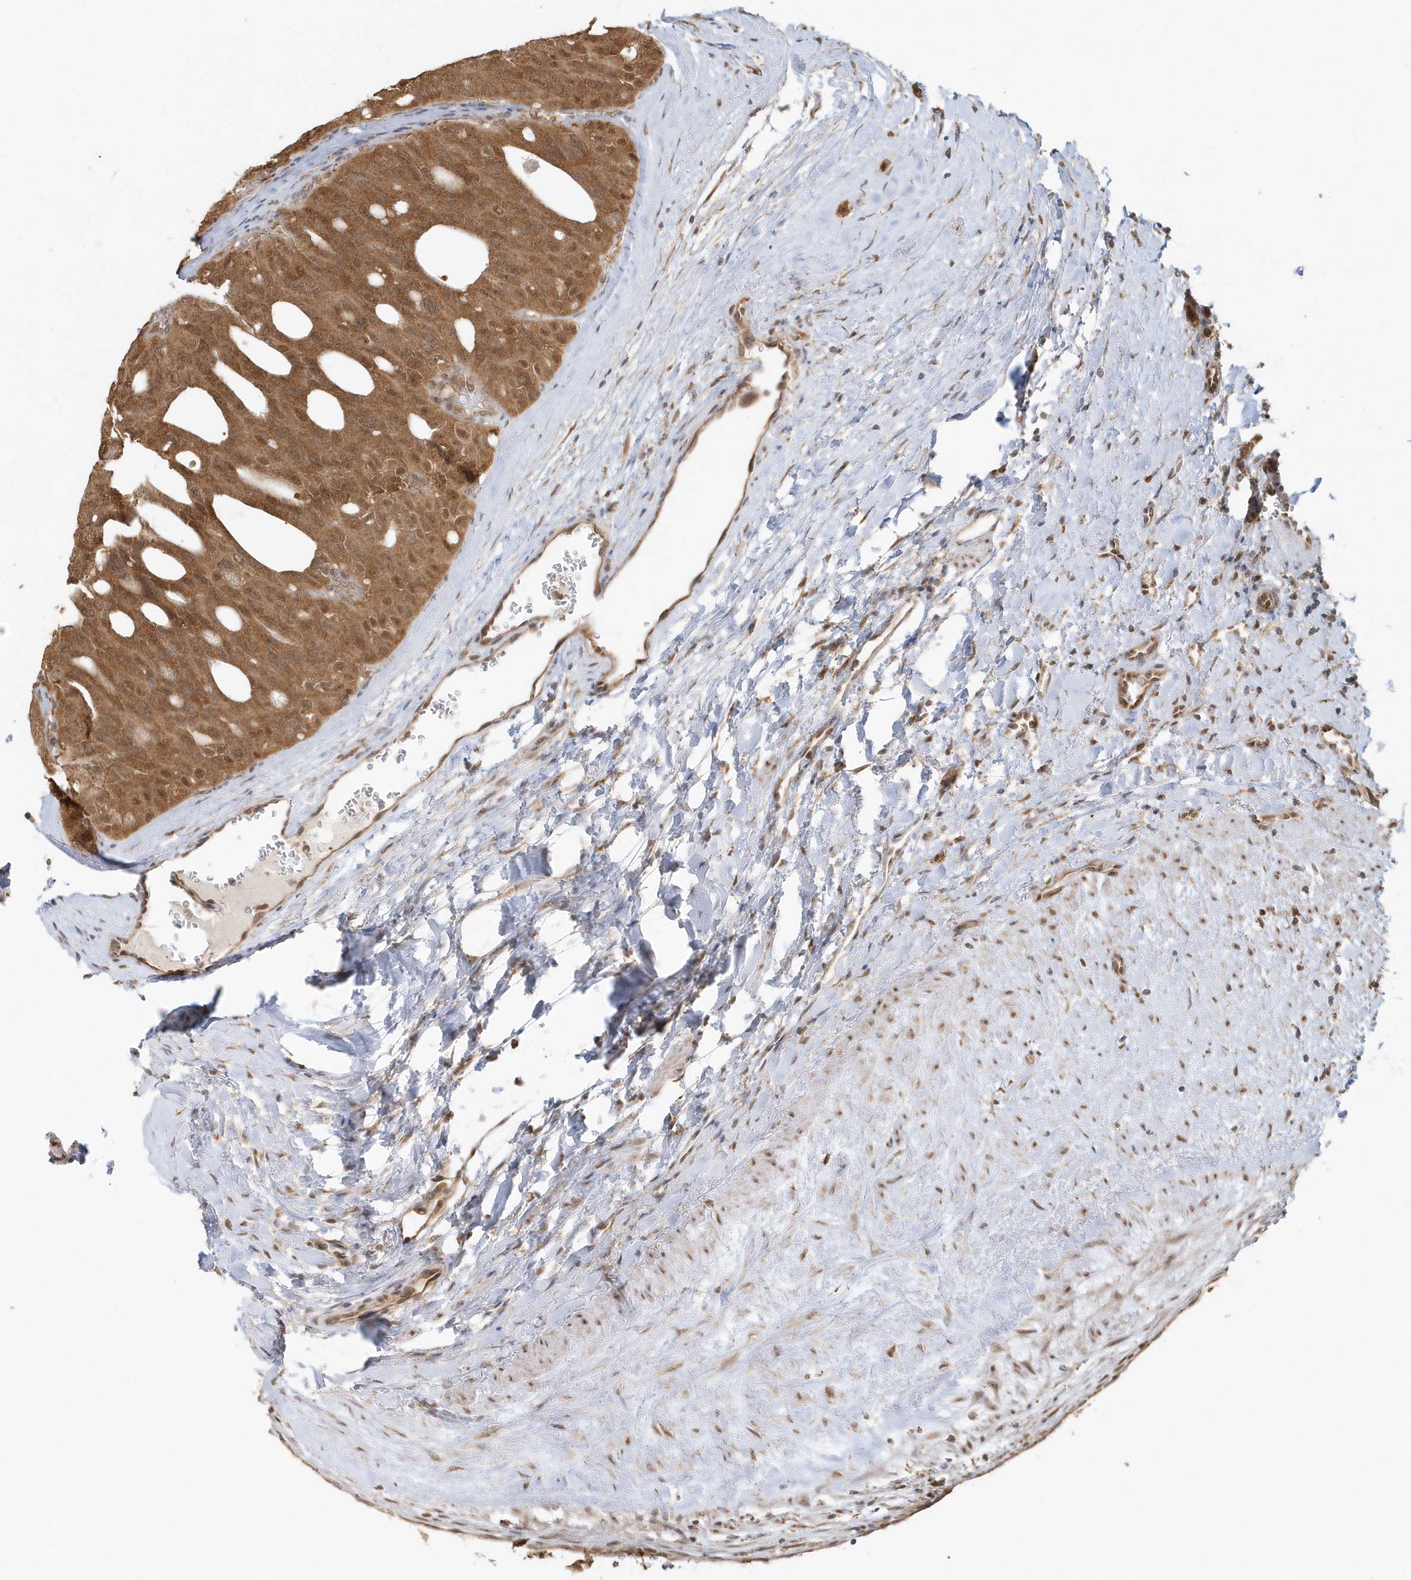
{"staining": {"intensity": "moderate", "quantity": ">75%", "location": "cytoplasmic/membranous,nuclear"}, "tissue": "thyroid cancer", "cell_type": "Tumor cells", "image_type": "cancer", "snomed": [{"axis": "morphology", "description": "Follicular adenoma carcinoma, NOS"}, {"axis": "topography", "description": "Thyroid gland"}], "caption": "Immunohistochemistry (IHC) (DAB (3,3'-diaminobenzidine)) staining of follicular adenoma carcinoma (thyroid) displays moderate cytoplasmic/membranous and nuclear protein staining in about >75% of tumor cells.", "gene": "PSMD6", "patient": {"sex": "male", "age": 75}}